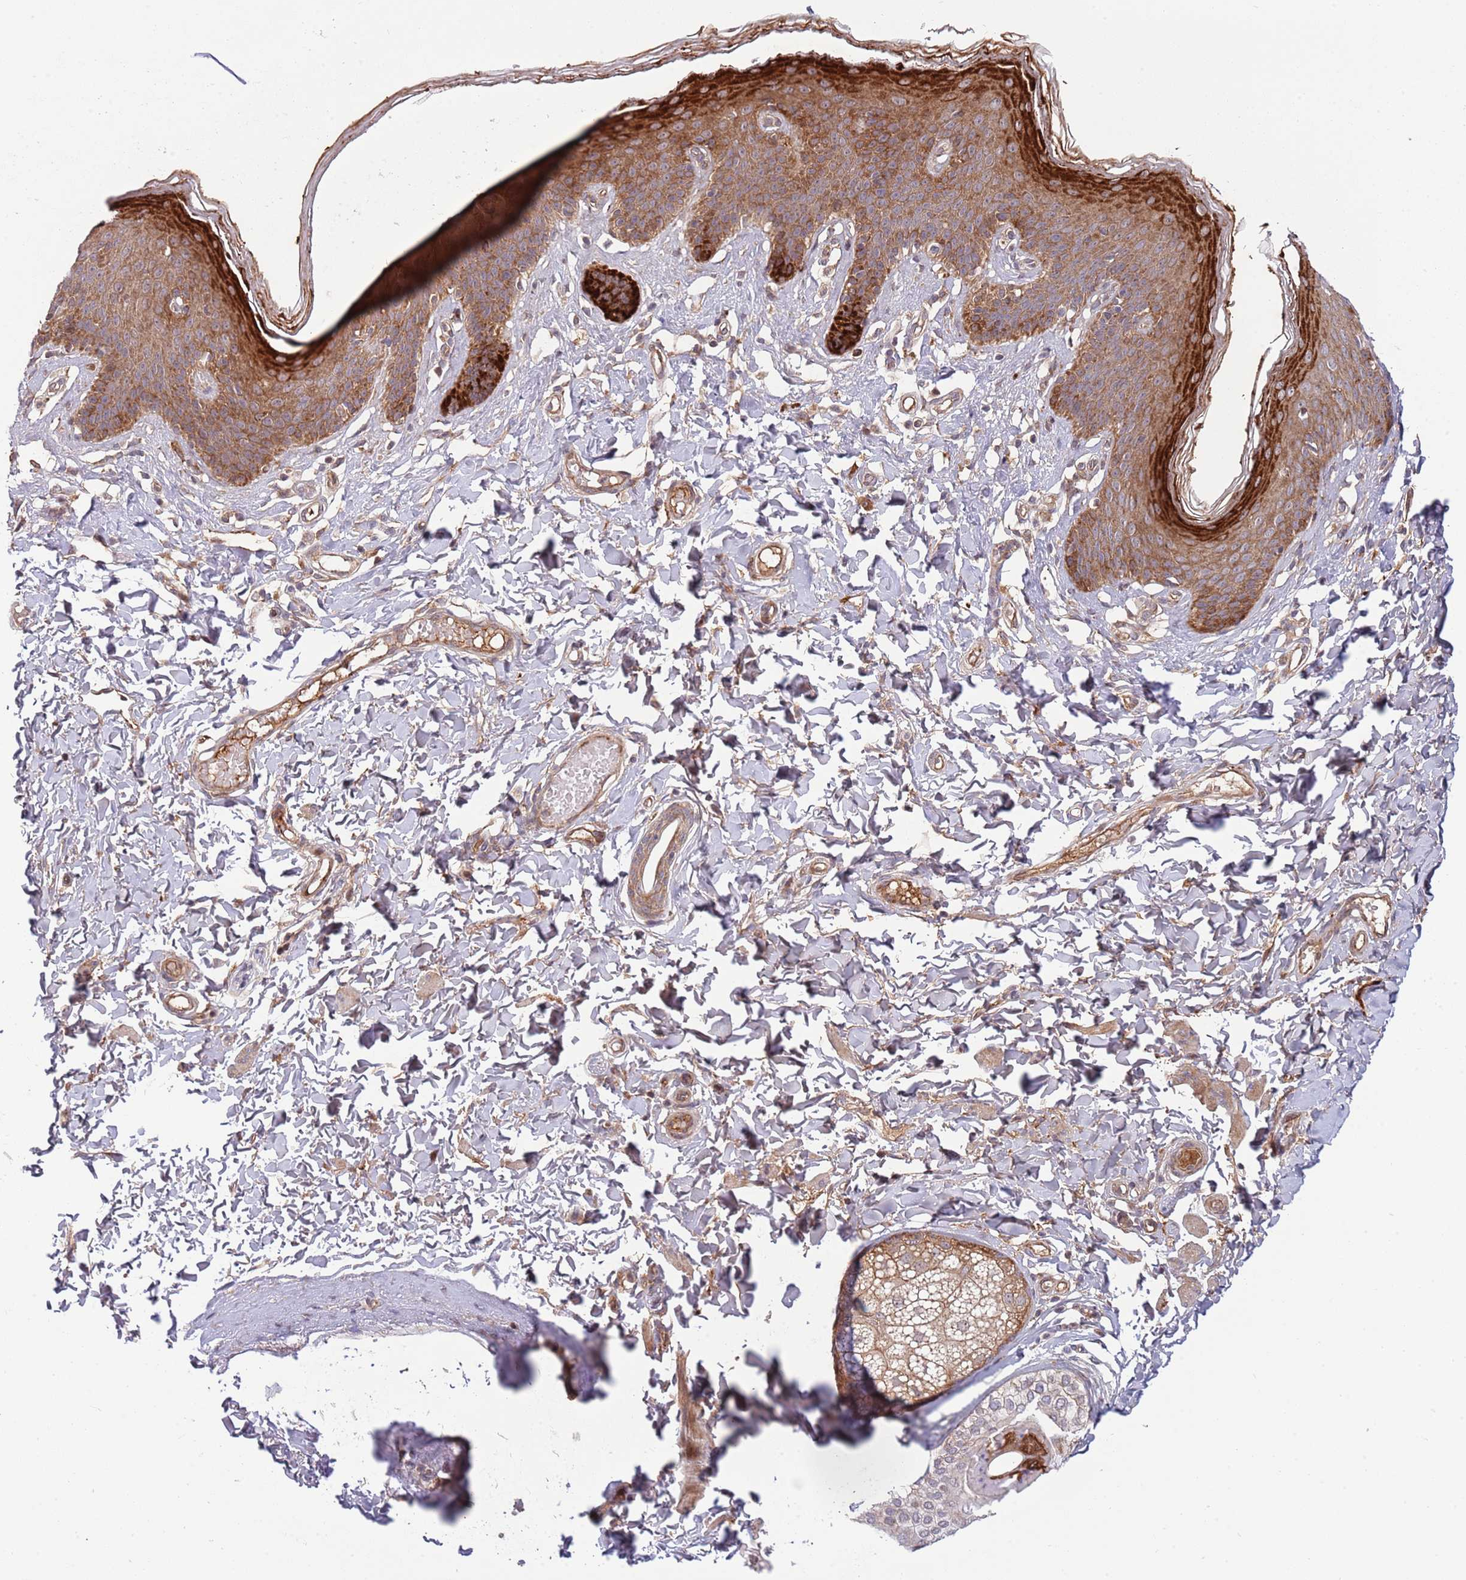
{"staining": {"intensity": "strong", "quantity": ">75%", "location": "cytoplasmic/membranous"}, "tissue": "skin", "cell_type": "Epidermal cells", "image_type": "normal", "snomed": [{"axis": "morphology", "description": "Normal tissue, NOS"}, {"axis": "topography", "description": "Vulva"}], "caption": "Strong cytoplasmic/membranous expression is appreciated in about >75% of epidermal cells in normal skin. Using DAB (brown) and hematoxylin (blue) stains, captured at high magnification using brightfield microscopy.", "gene": "NT5DC4", "patient": {"sex": "female", "age": 66}}